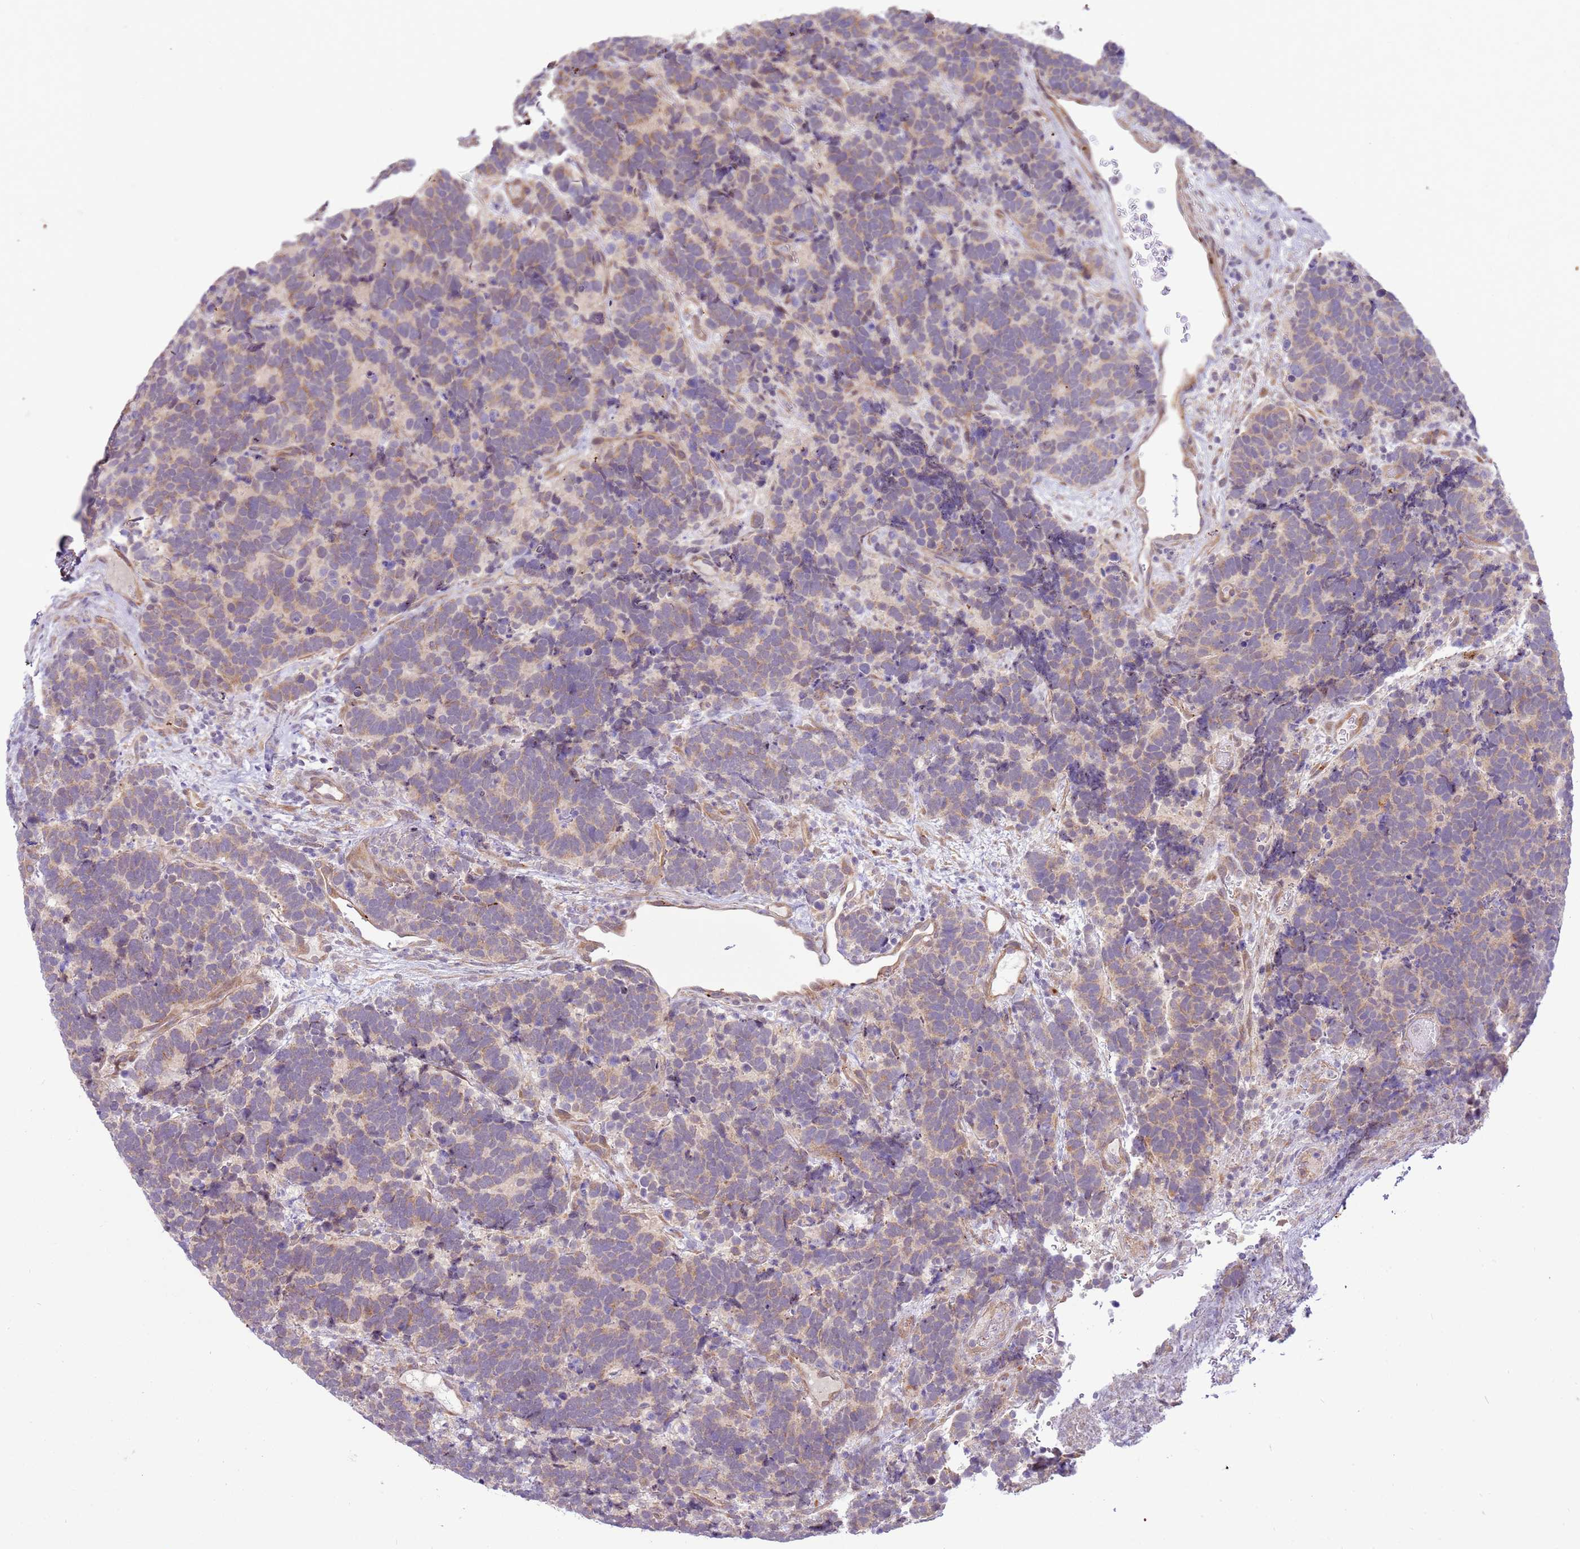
{"staining": {"intensity": "weak", "quantity": "25%-75%", "location": "cytoplasmic/membranous"}, "tissue": "carcinoid", "cell_type": "Tumor cells", "image_type": "cancer", "snomed": [{"axis": "morphology", "description": "Carcinoma, NOS"}, {"axis": "morphology", "description": "Carcinoid, malignant, NOS"}, {"axis": "topography", "description": "Urinary bladder"}], "caption": "This micrograph displays immunohistochemistry staining of human carcinoid, with low weak cytoplasmic/membranous staining in about 25%-75% of tumor cells.", "gene": "SCARA3", "patient": {"sex": "male", "age": 57}}